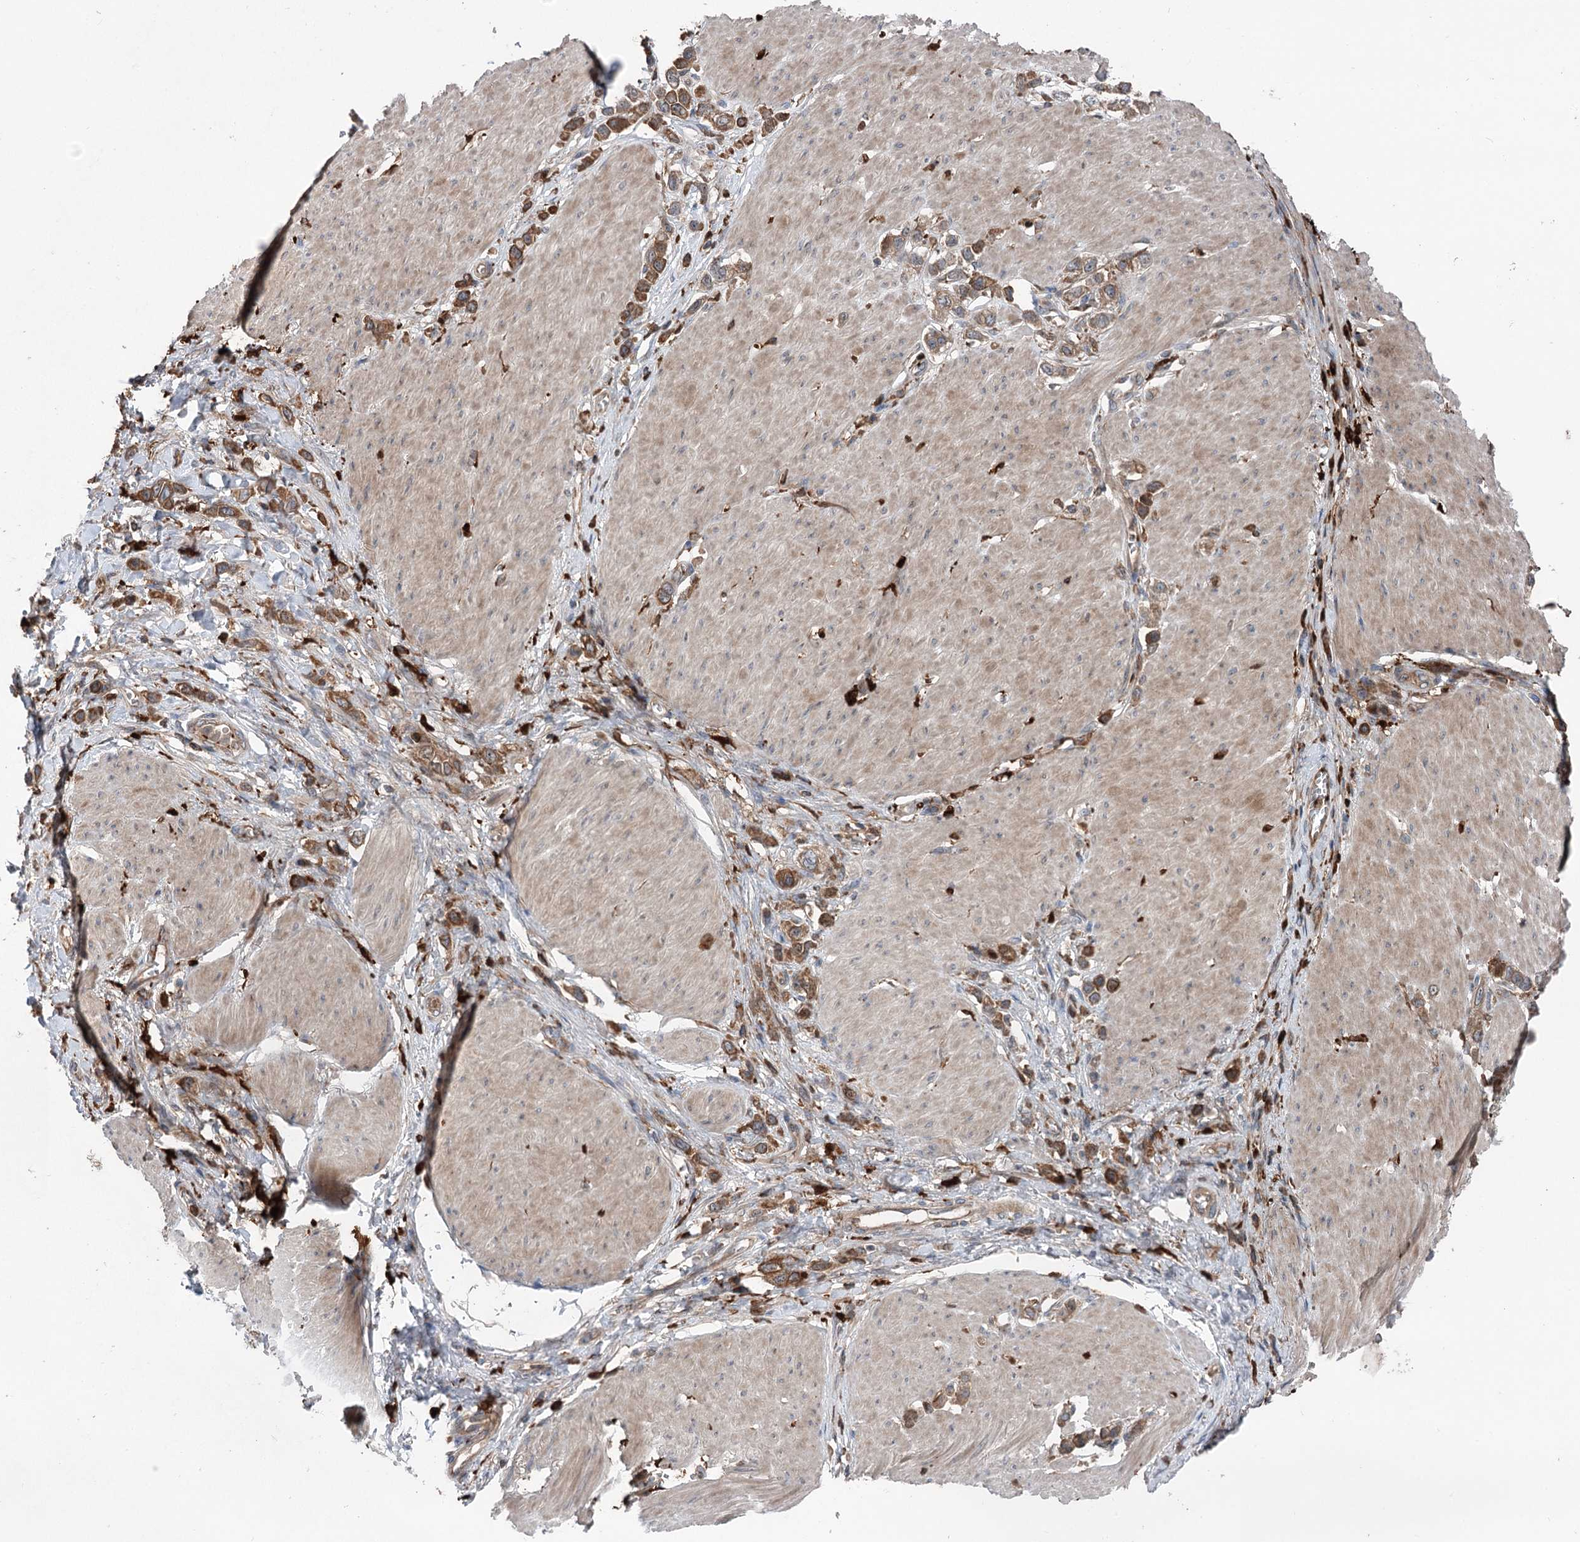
{"staining": {"intensity": "moderate", "quantity": ">75%", "location": "cytoplasmic/membranous"}, "tissue": "stomach cancer", "cell_type": "Tumor cells", "image_type": "cancer", "snomed": [{"axis": "morphology", "description": "Normal tissue, NOS"}, {"axis": "morphology", "description": "Adenocarcinoma, NOS"}, {"axis": "topography", "description": "Stomach, upper"}, {"axis": "topography", "description": "Stomach"}], "caption": "Stomach cancer tissue demonstrates moderate cytoplasmic/membranous staining in about >75% of tumor cells, visualized by immunohistochemistry.", "gene": "PPP1R21", "patient": {"sex": "female", "age": 65}}